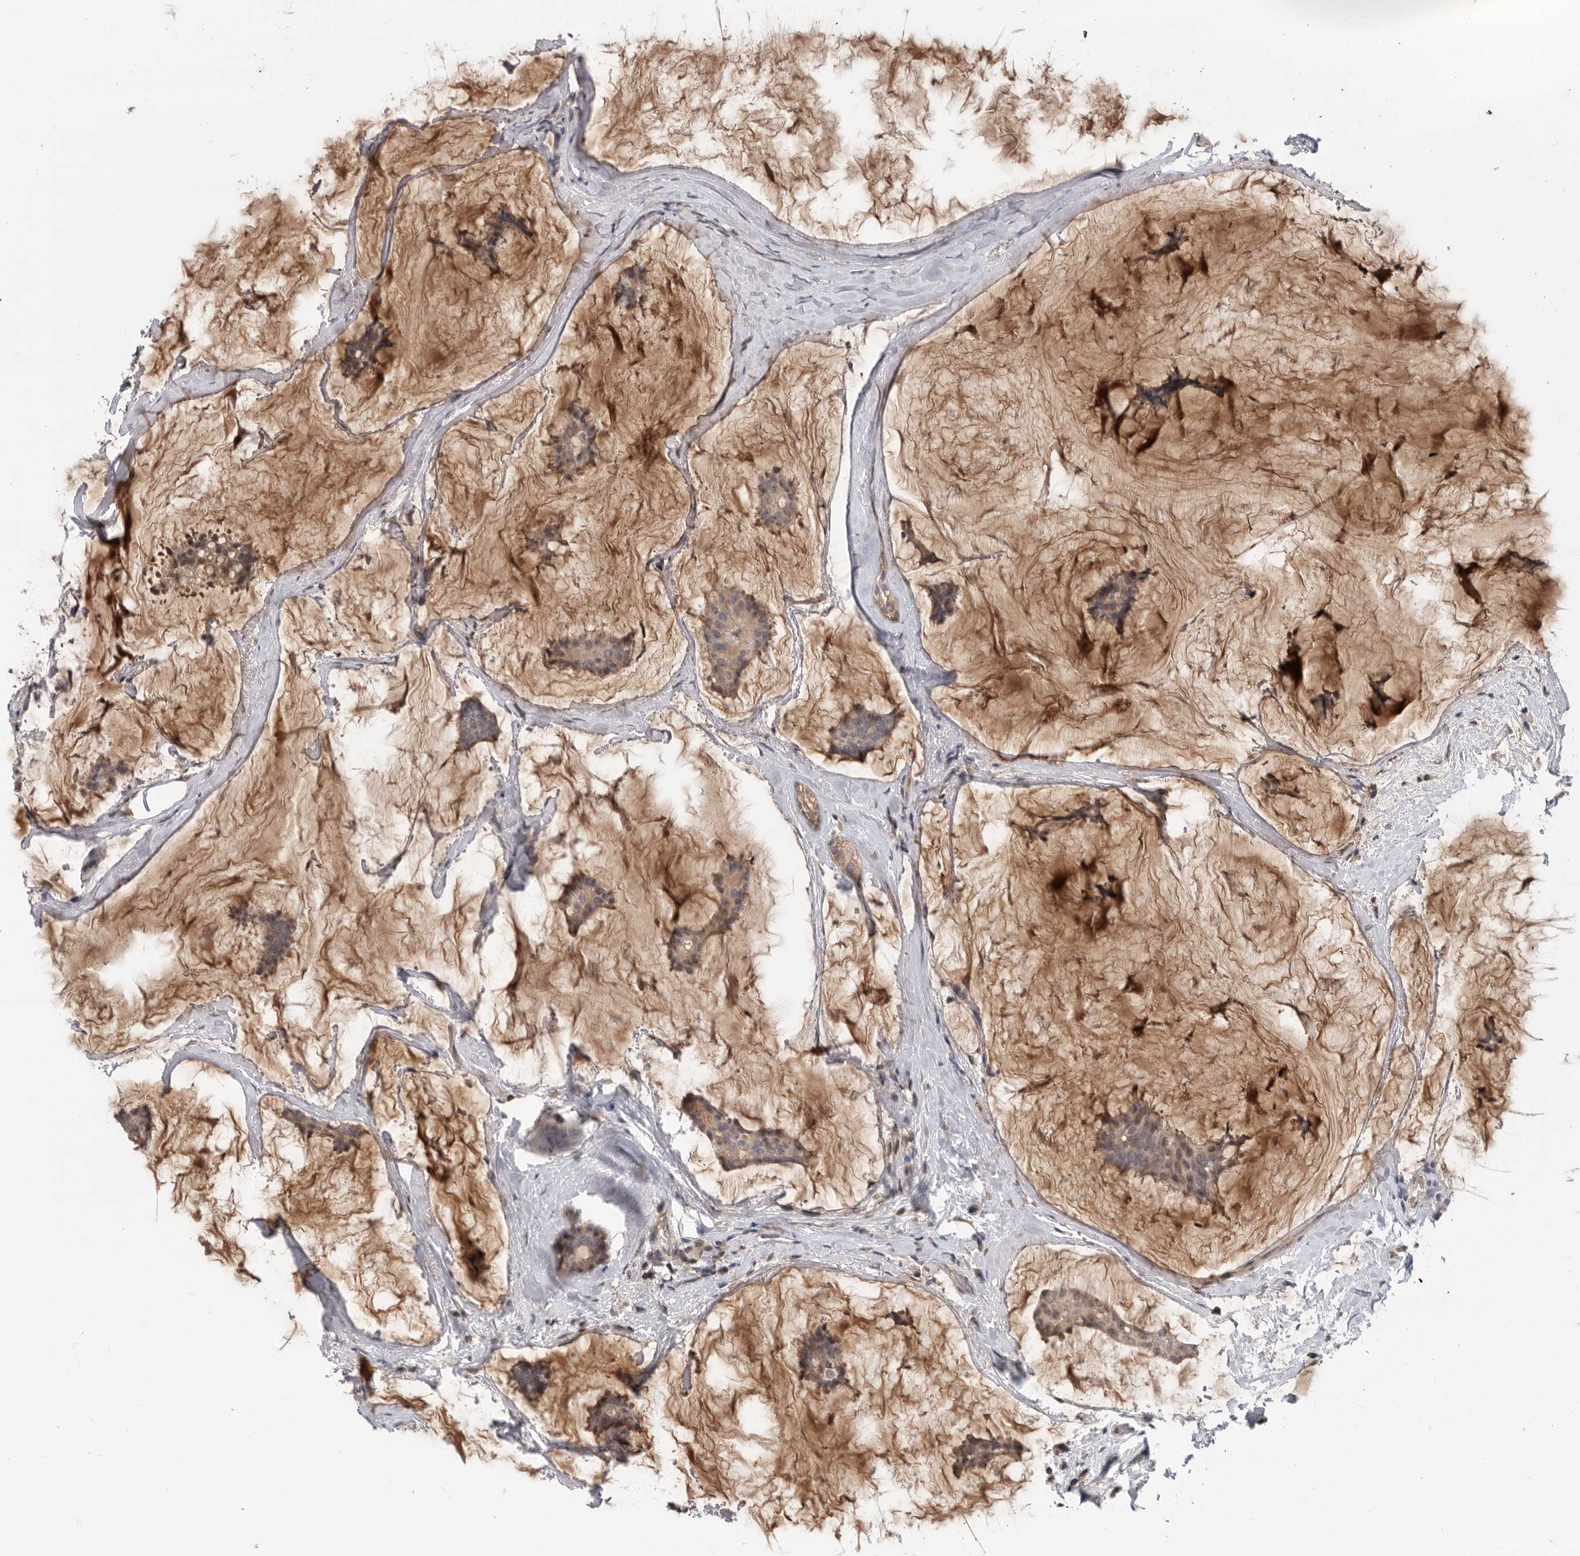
{"staining": {"intensity": "weak", "quantity": "<25%", "location": "cytoplasmic/membranous"}, "tissue": "breast cancer", "cell_type": "Tumor cells", "image_type": "cancer", "snomed": [{"axis": "morphology", "description": "Duct carcinoma"}, {"axis": "topography", "description": "Breast"}], "caption": "High magnification brightfield microscopy of infiltrating ductal carcinoma (breast) stained with DAB (brown) and counterstained with hematoxylin (blue): tumor cells show no significant expression.", "gene": "KLK5", "patient": {"sex": "female", "age": 93}}